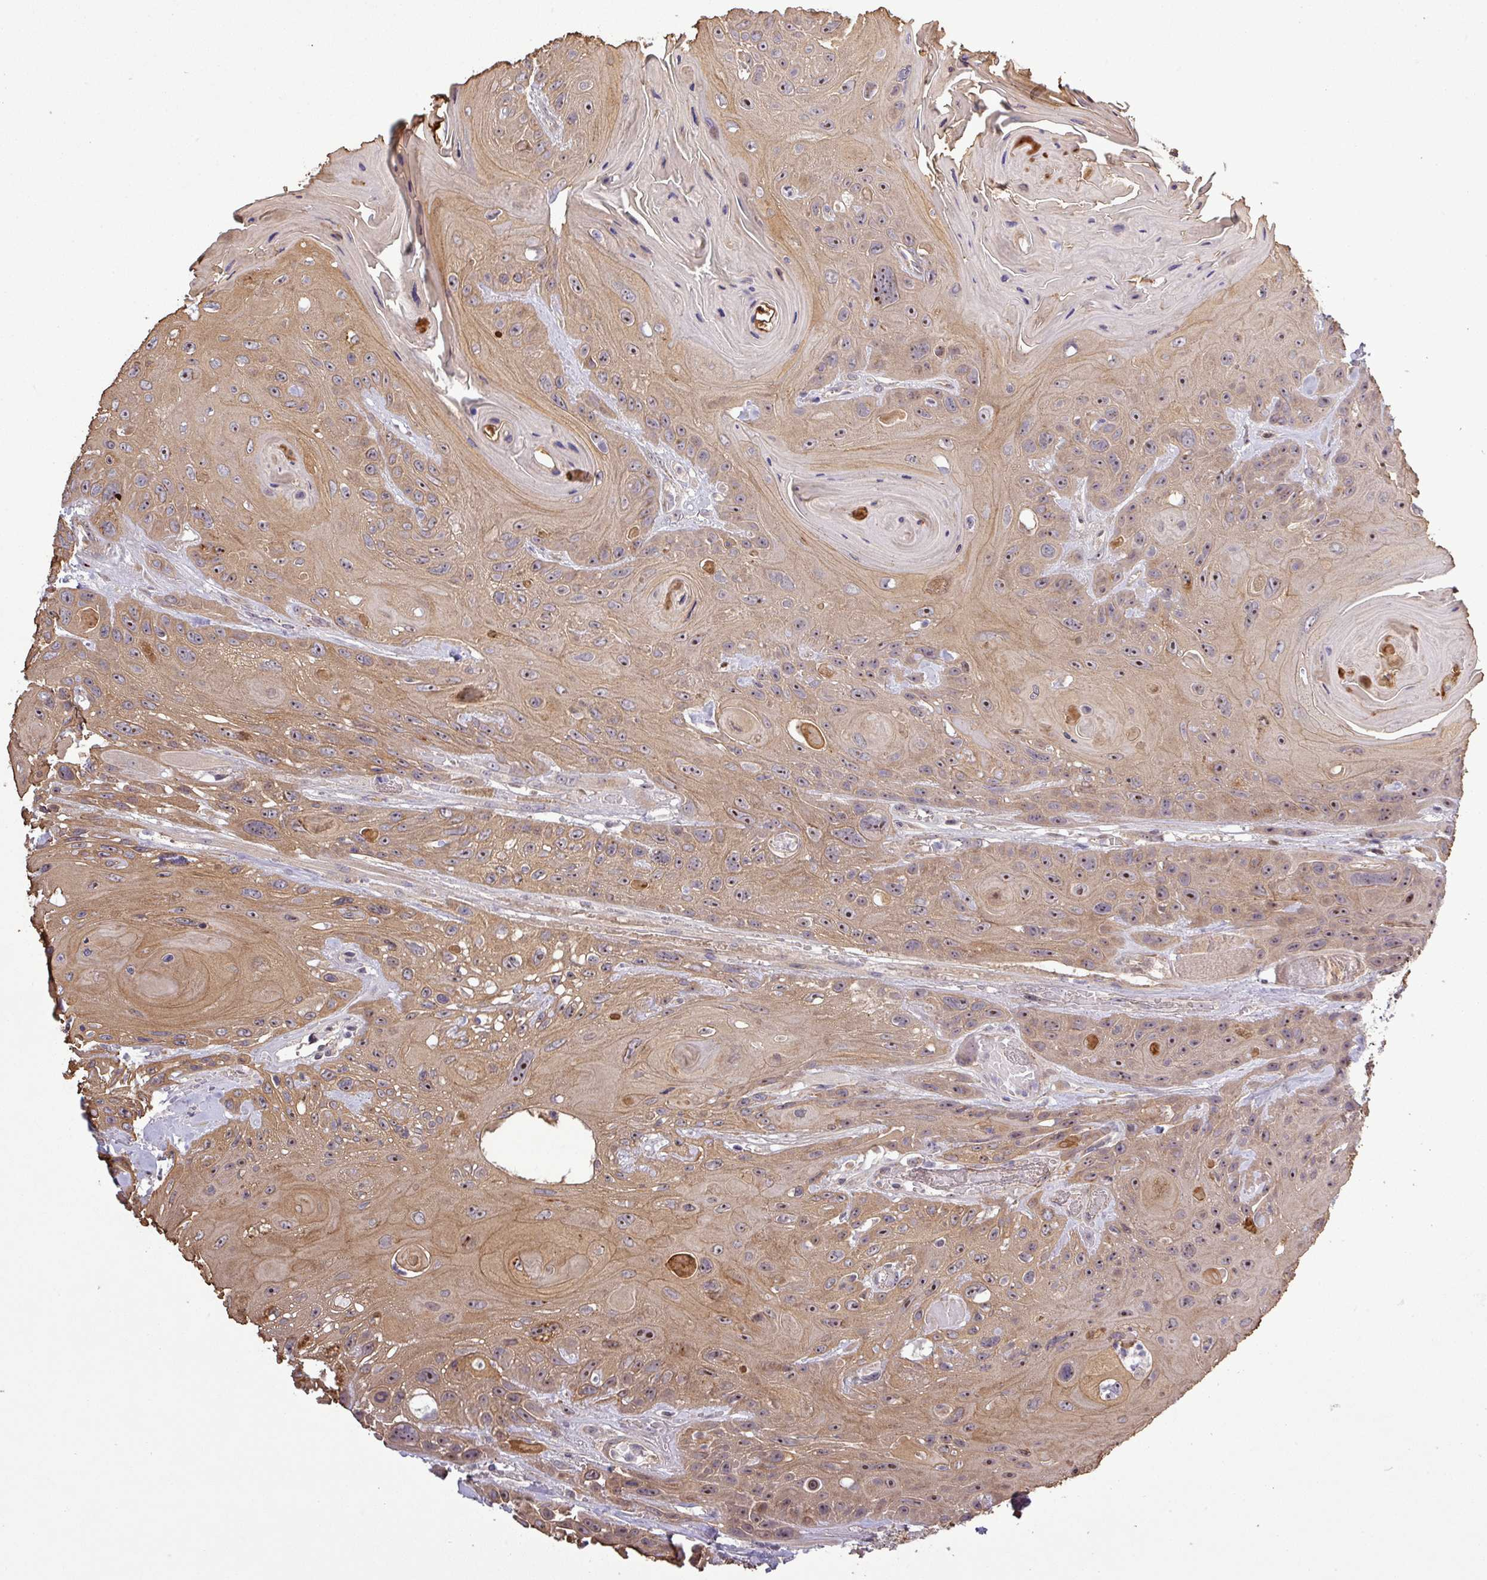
{"staining": {"intensity": "moderate", "quantity": ">75%", "location": "cytoplasmic/membranous,nuclear"}, "tissue": "head and neck cancer", "cell_type": "Tumor cells", "image_type": "cancer", "snomed": [{"axis": "morphology", "description": "Squamous cell carcinoma, NOS"}, {"axis": "topography", "description": "Head-Neck"}], "caption": "Approximately >75% of tumor cells in human head and neck cancer (squamous cell carcinoma) demonstrate moderate cytoplasmic/membranous and nuclear protein expression as visualized by brown immunohistochemical staining.", "gene": "PCDH1", "patient": {"sex": "female", "age": 59}}